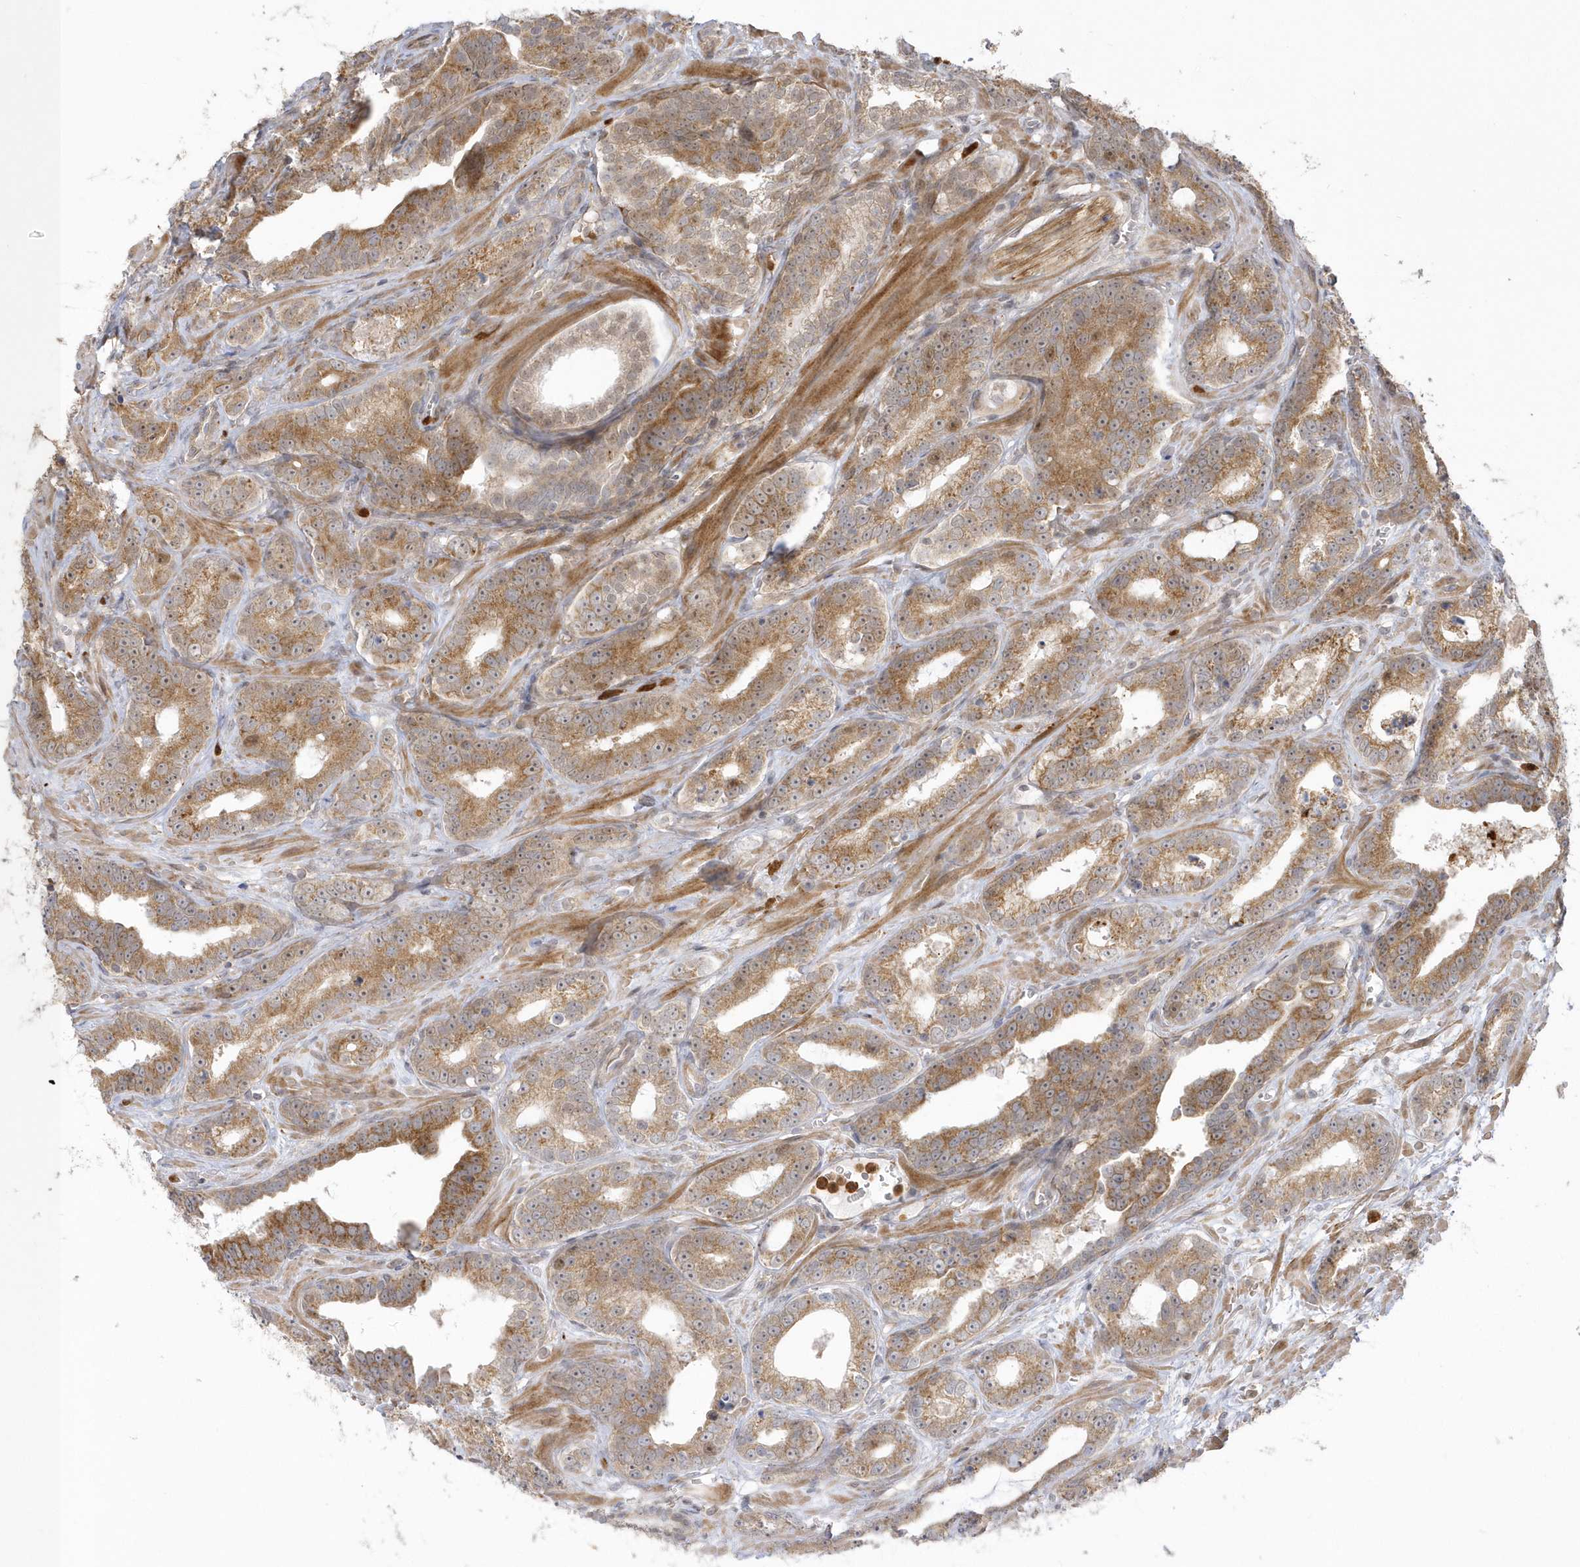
{"staining": {"intensity": "moderate", "quantity": ">75%", "location": "cytoplasmic/membranous"}, "tissue": "prostate cancer", "cell_type": "Tumor cells", "image_type": "cancer", "snomed": [{"axis": "morphology", "description": "Adenocarcinoma, High grade"}, {"axis": "topography", "description": "Prostate"}], "caption": "Approximately >75% of tumor cells in high-grade adenocarcinoma (prostate) show moderate cytoplasmic/membranous protein positivity as visualized by brown immunohistochemical staining.", "gene": "NAF1", "patient": {"sex": "male", "age": 62}}